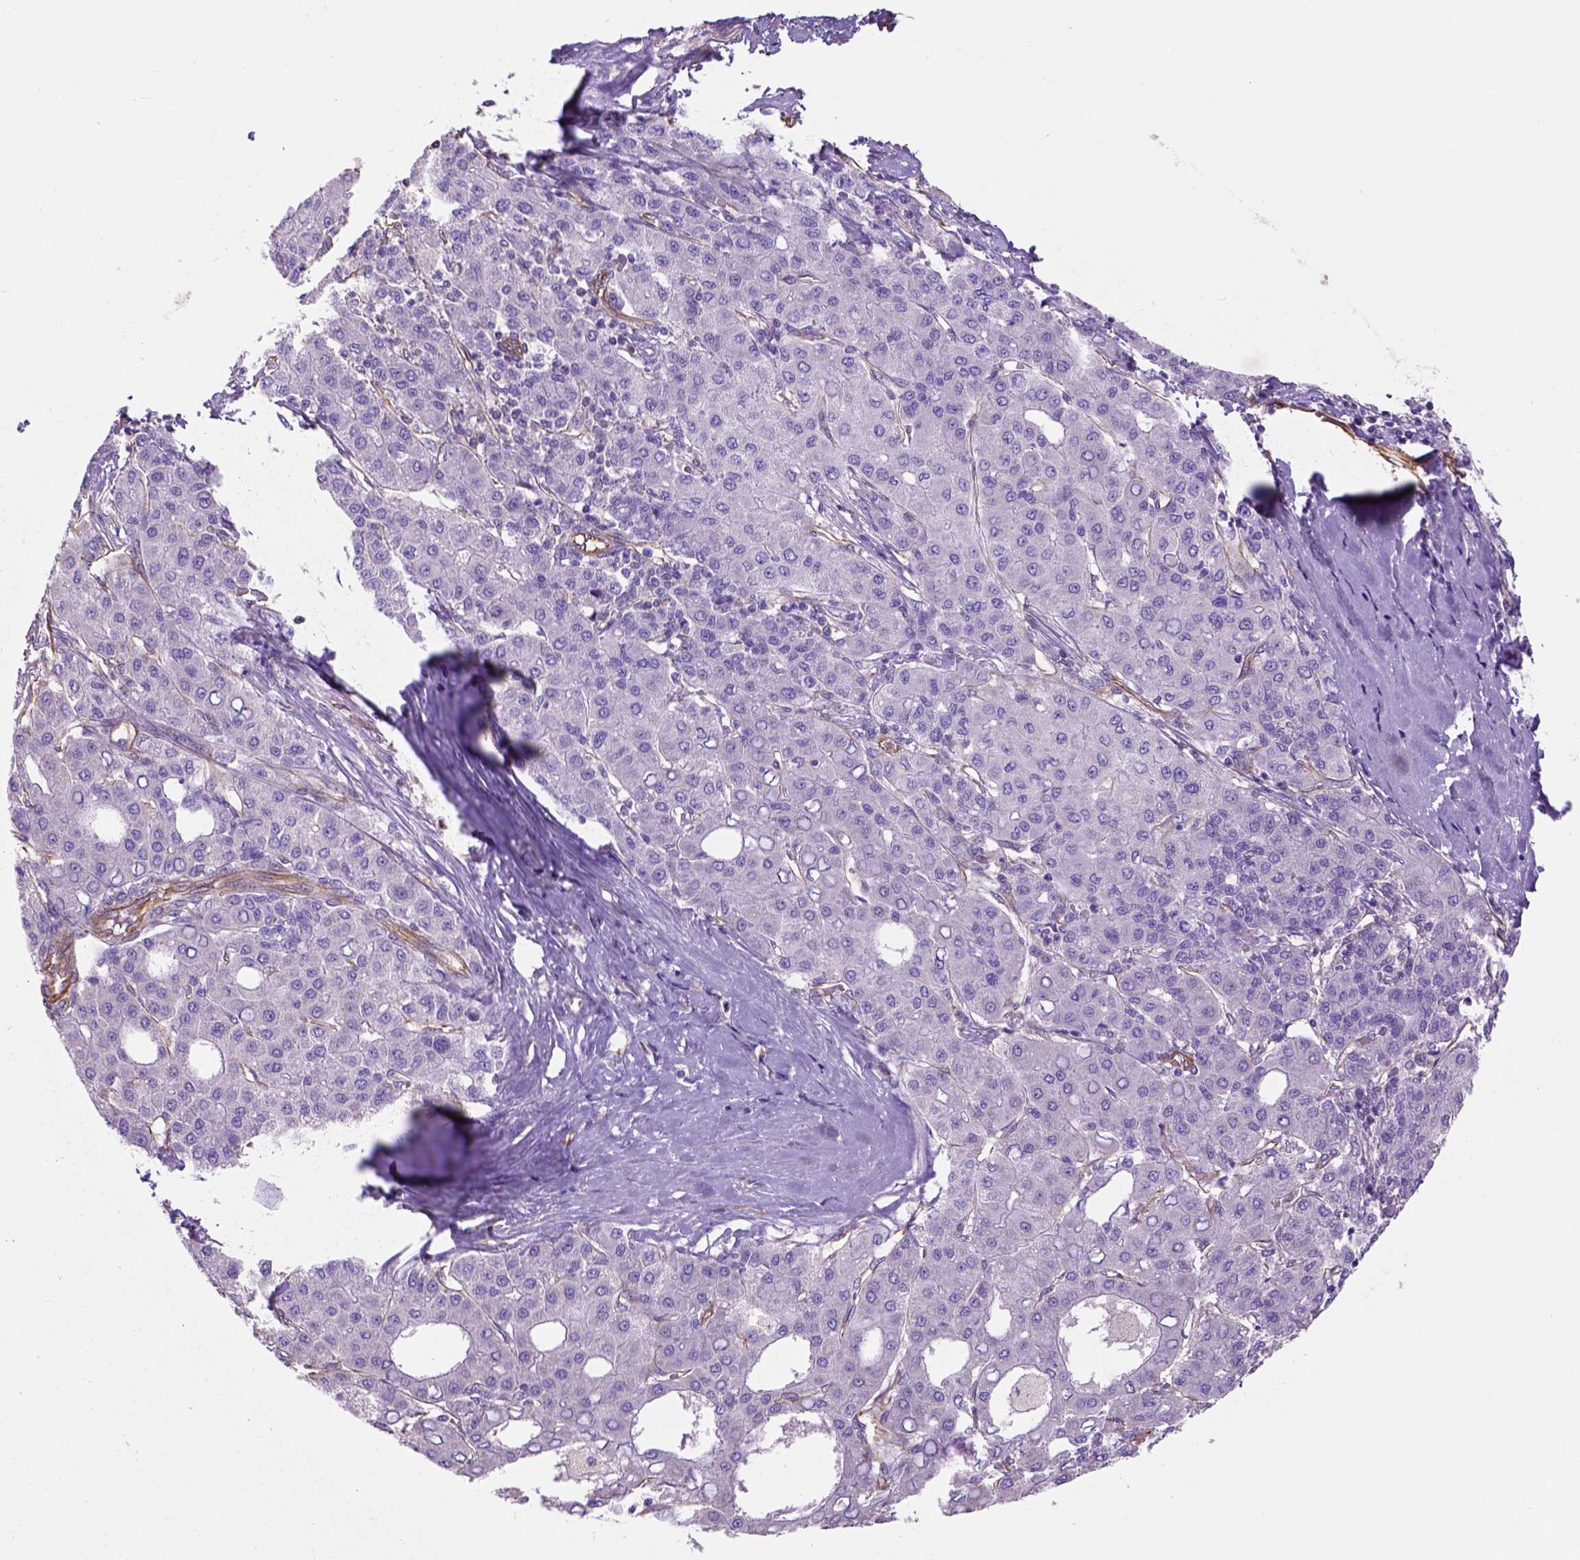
{"staining": {"intensity": "negative", "quantity": "none", "location": "none"}, "tissue": "liver cancer", "cell_type": "Tumor cells", "image_type": "cancer", "snomed": [{"axis": "morphology", "description": "Carcinoma, Hepatocellular, NOS"}, {"axis": "topography", "description": "Liver"}], "caption": "The immunohistochemistry (IHC) photomicrograph has no significant staining in tumor cells of hepatocellular carcinoma (liver) tissue.", "gene": "ZZZ3", "patient": {"sex": "male", "age": 65}}